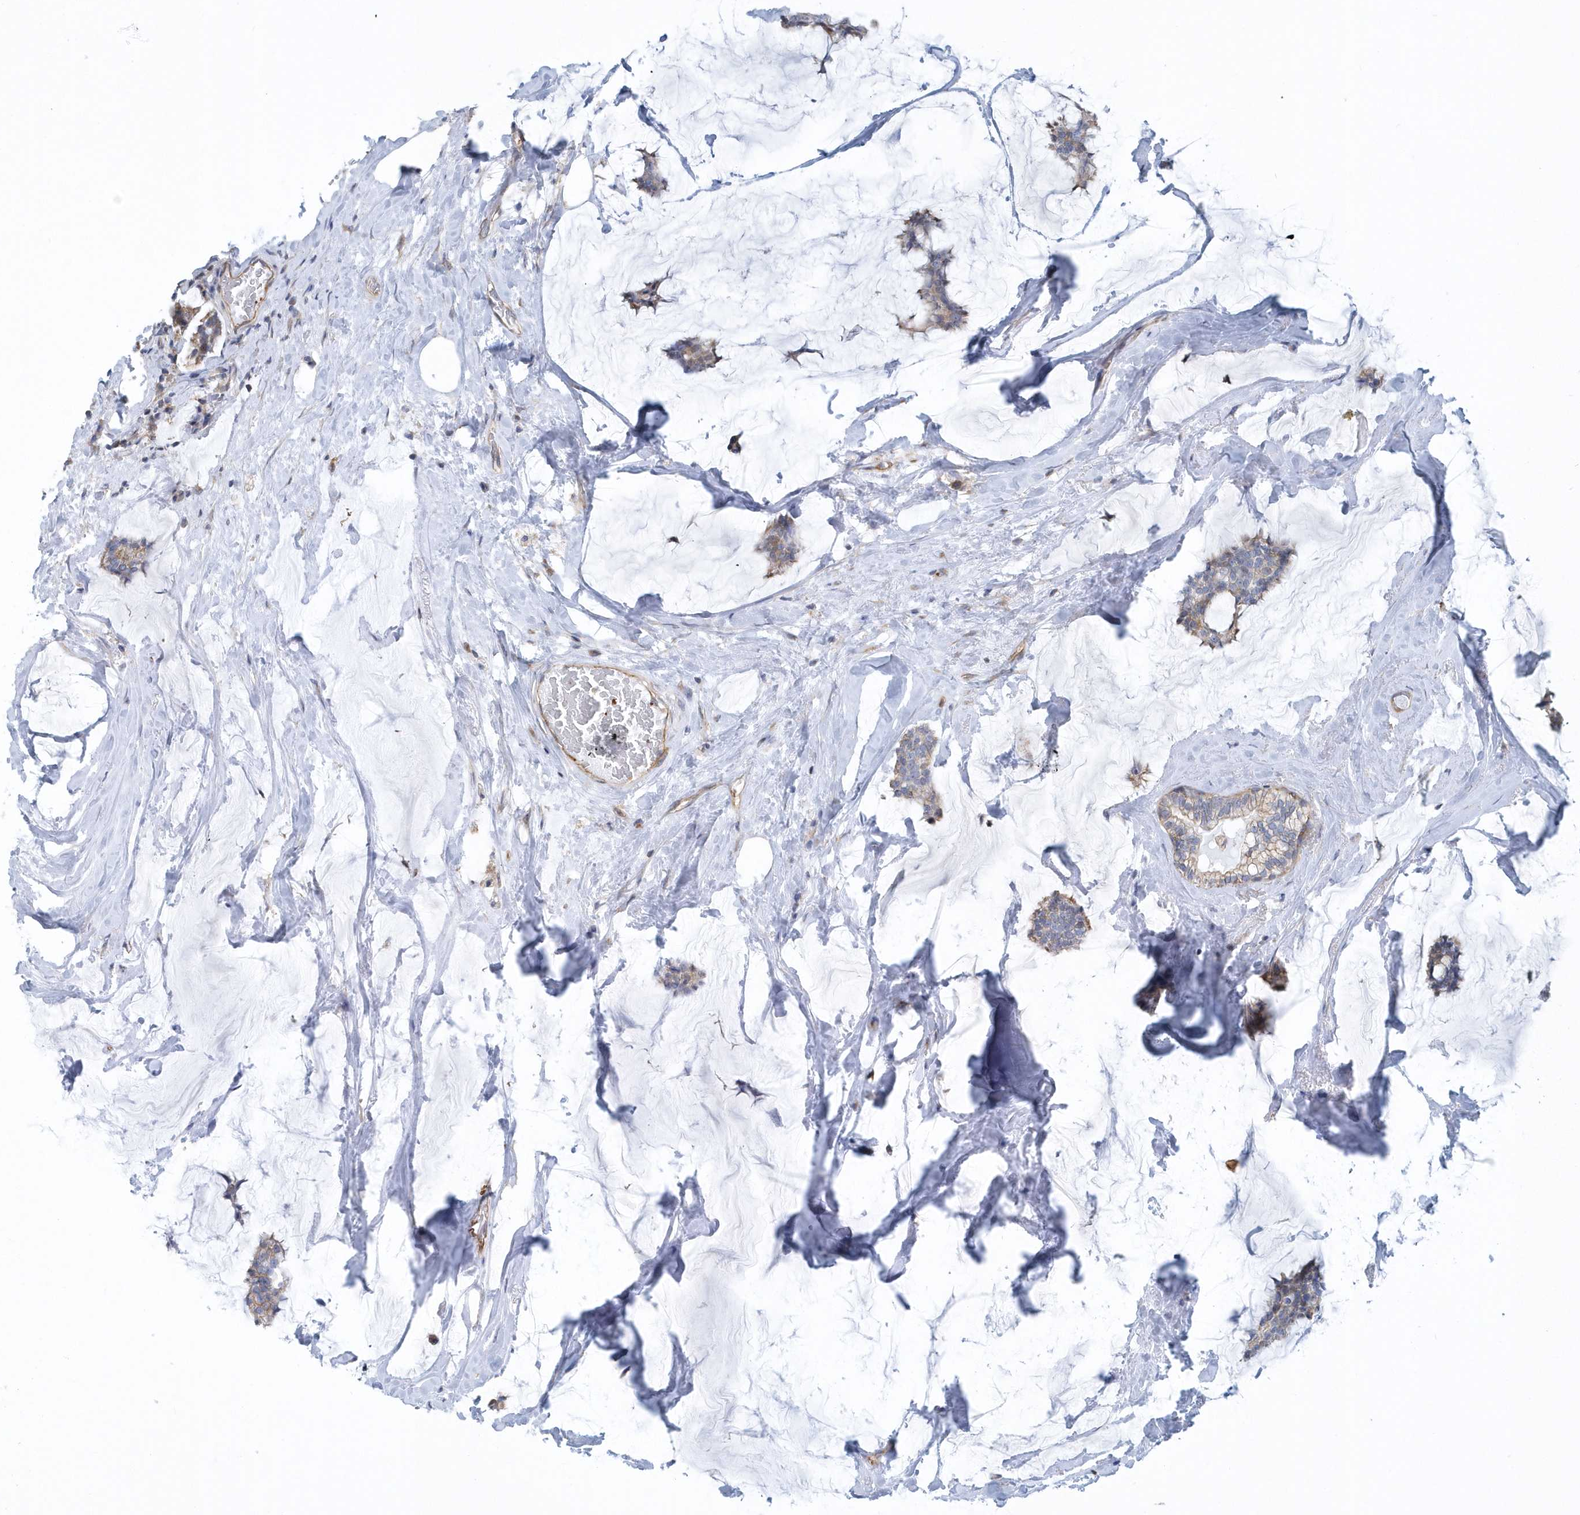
{"staining": {"intensity": "moderate", "quantity": ">75%", "location": "cytoplasmic/membranous"}, "tissue": "breast cancer", "cell_type": "Tumor cells", "image_type": "cancer", "snomed": [{"axis": "morphology", "description": "Duct carcinoma"}, {"axis": "topography", "description": "Breast"}], "caption": "Protein expression analysis of breast cancer (infiltrating ductal carcinoma) displays moderate cytoplasmic/membranous staining in about >75% of tumor cells.", "gene": "ARAP2", "patient": {"sex": "female", "age": 93}}